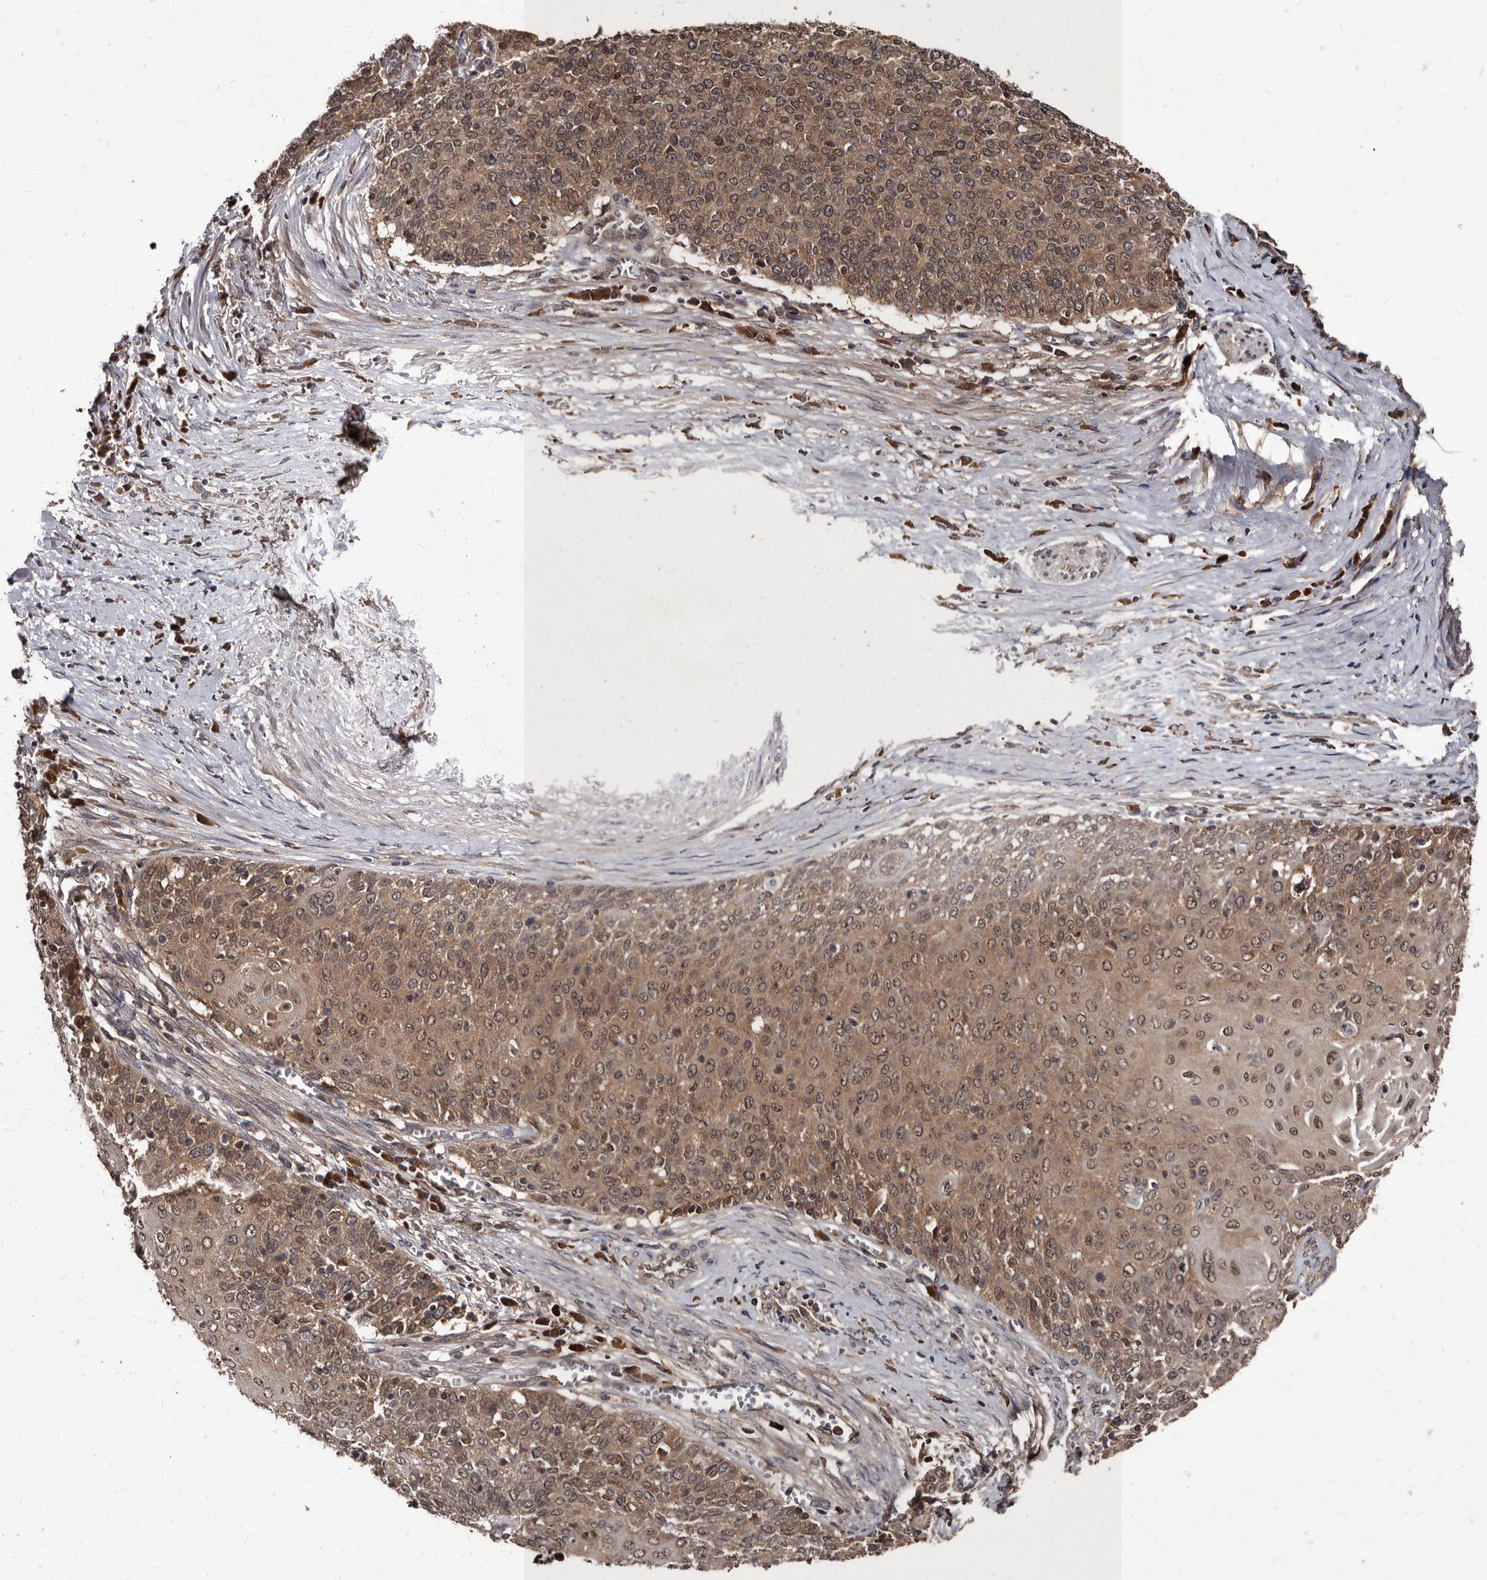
{"staining": {"intensity": "moderate", "quantity": ">75%", "location": "cytoplasmic/membranous,nuclear"}, "tissue": "cervical cancer", "cell_type": "Tumor cells", "image_type": "cancer", "snomed": [{"axis": "morphology", "description": "Squamous cell carcinoma, NOS"}, {"axis": "topography", "description": "Cervix"}], "caption": "About >75% of tumor cells in cervical cancer (squamous cell carcinoma) display moderate cytoplasmic/membranous and nuclear protein expression as visualized by brown immunohistochemical staining.", "gene": "PMVK", "patient": {"sex": "female", "age": 39}}